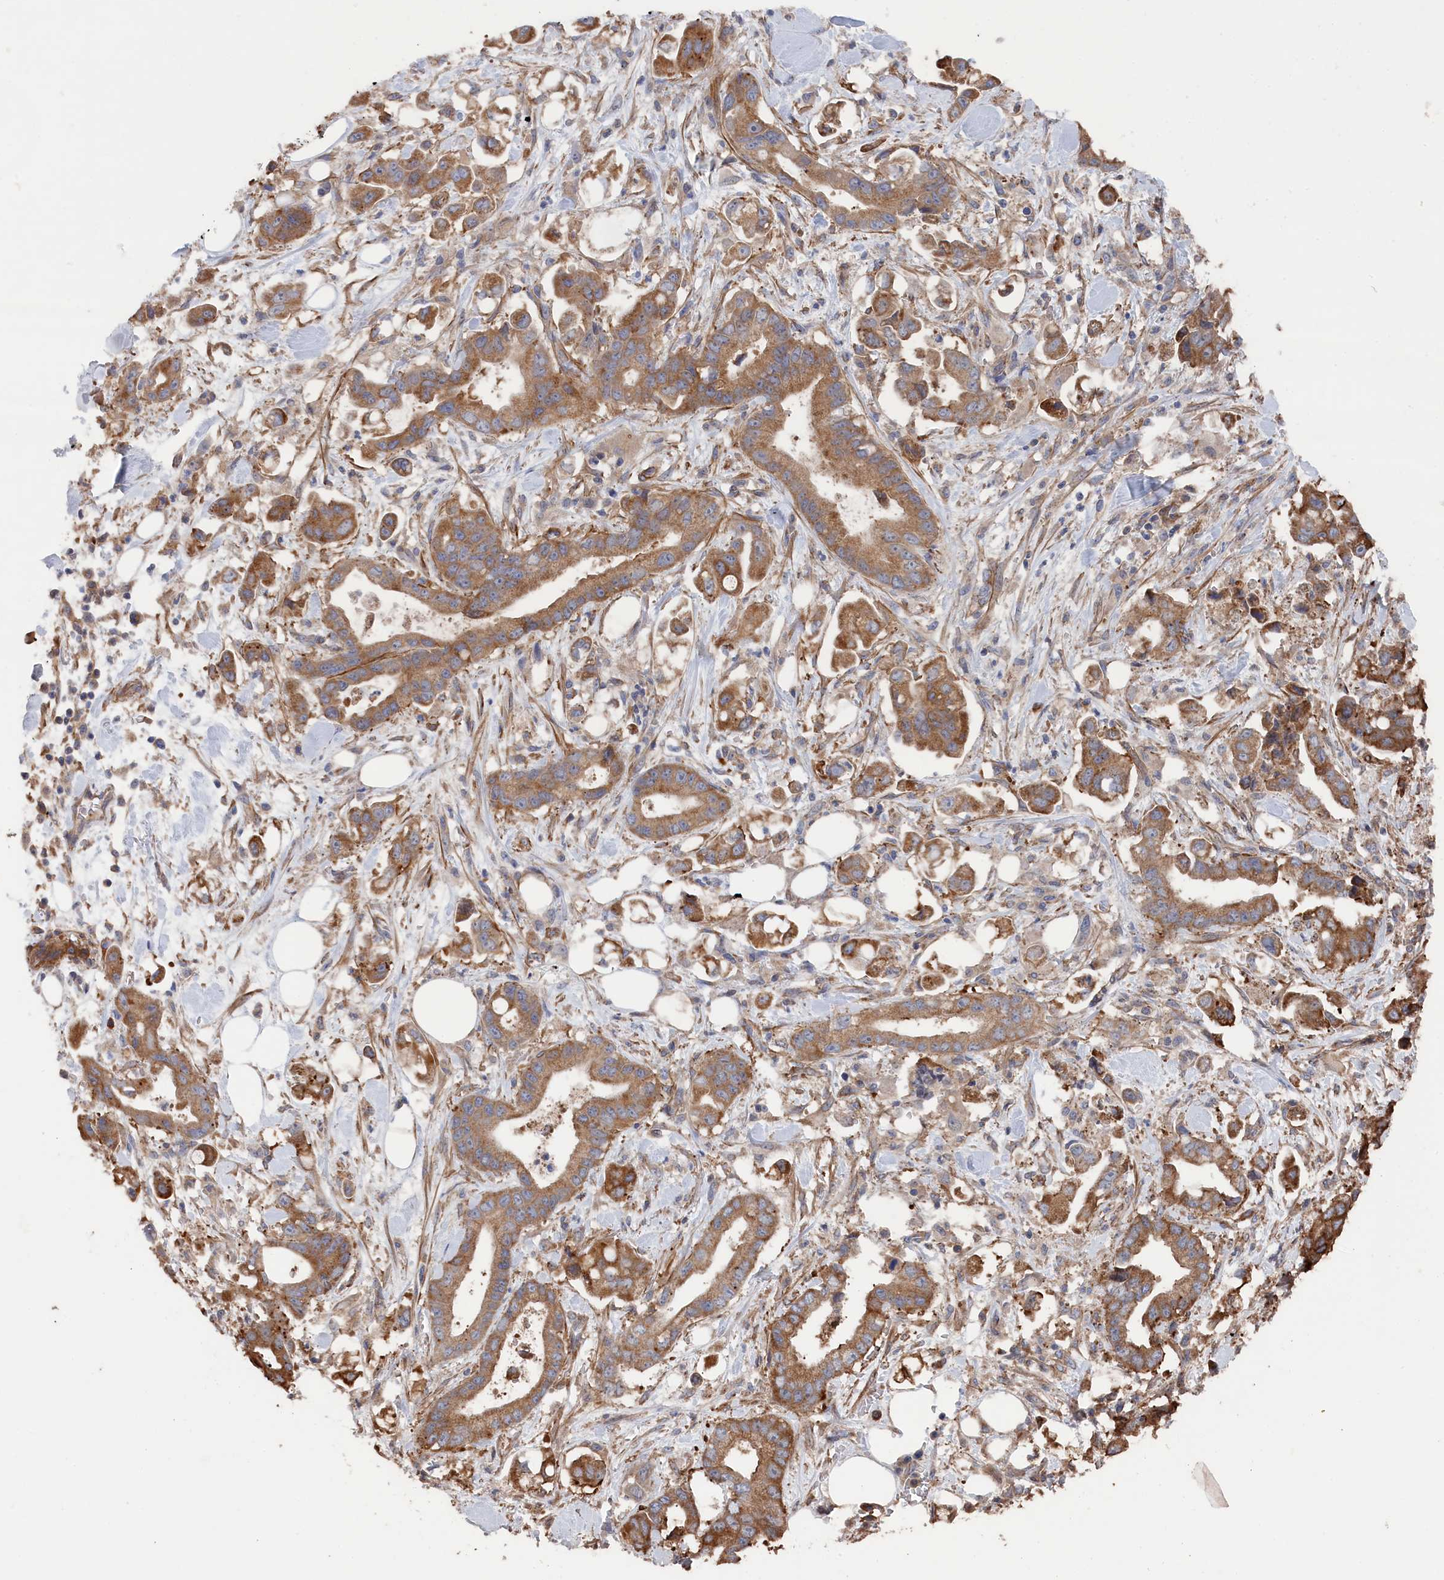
{"staining": {"intensity": "moderate", "quantity": ">75%", "location": "cytoplasmic/membranous"}, "tissue": "stomach cancer", "cell_type": "Tumor cells", "image_type": "cancer", "snomed": [{"axis": "morphology", "description": "Adenocarcinoma, NOS"}, {"axis": "topography", "description": "Stomach"}], "caption": "The image shows a brown stain indicating the presence of a protein in the cytoplasmic/membranous of tumor cells in stomach cancer (adenocarcinoma). The staining was performed using DAB (3,3'-diaminobenzidine) to visualize the protein expression in brown, while the nuclei were stained in blue with hematoxylin (Magnification: 20x).", "gene": "FILIP1L", "patient": {"sex": "male", "age": 62}}